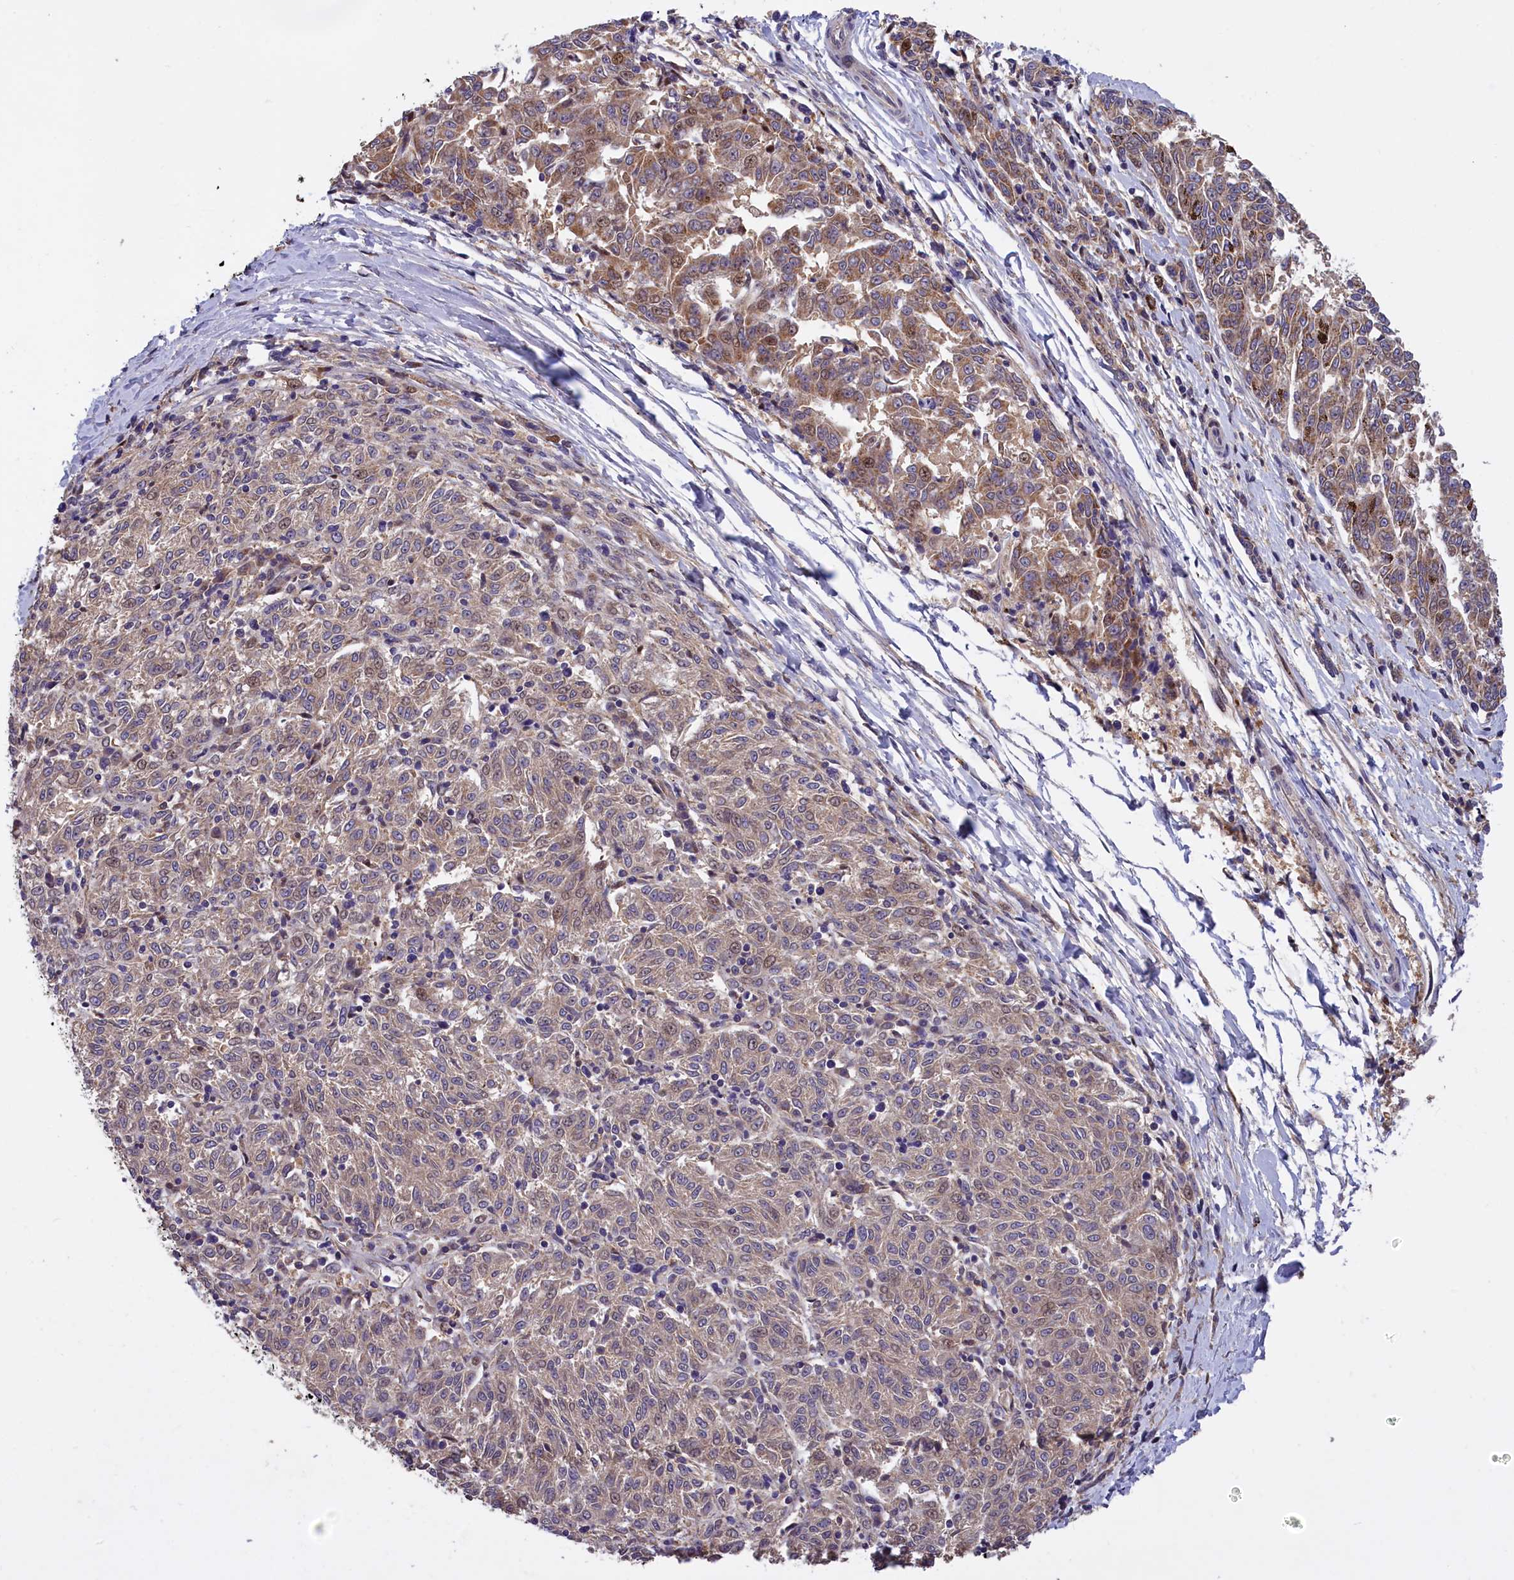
{"staining": {"intensity": "moderate", "quantity": ">75%", "location": "cytoplasmic/membranous"}, "tissue": "melanoma", "cell_type": "Tumor cells", "image_type": "cancer", "snomed": [{"axis": "morphology", "description": "Malignant melanoma, NOS"}, {"axis": "topography", "description": "Skin"}], "caption": "The image demonstrates staining of malignant melanoma, revealing moderate cytoplasmic/membranous protein positivity (brown color) within tumor cells. (DAB (3,3'-diaminobenzidine) IHC with brightfield microscopy, high magnification).", "gene": "NAIP", "patient": {"sex": "female", "age": 72}}